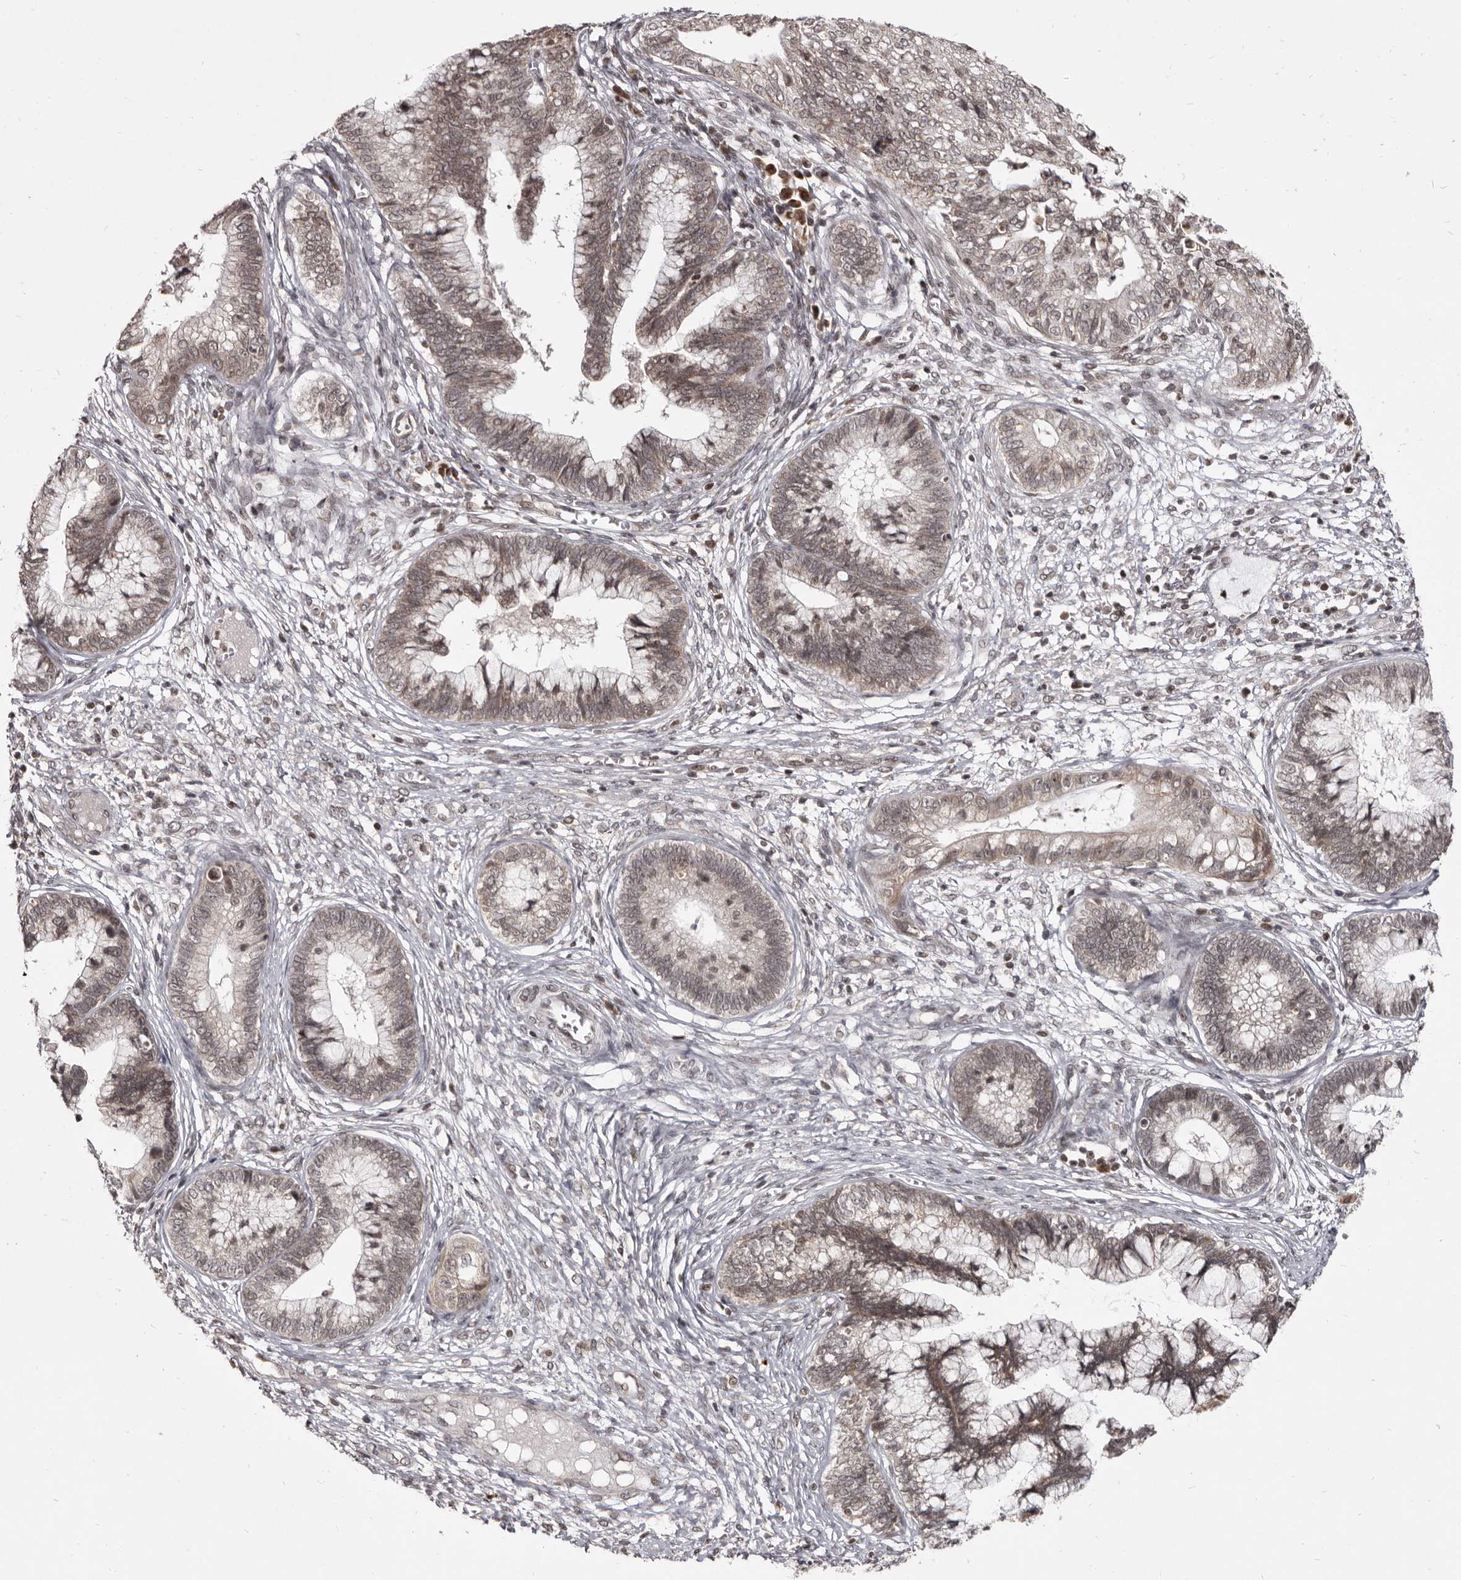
{"staining": {"intensity": "weak", "quantity": ">75%", "location": "cytoplasmic/membranous,nuclear"}, "tissue": "cervical cancer", "cell_type": "Tumor cells", "image_type": "cancer", "snomed": [{"axis": "morphology", "description": "Adenocarcinoma, NOS"}, {"axis": "topography", "description": "Cervix"}], "caption": "The histopathology image demonstrates immunohistochemical staining of cervical cancer (adenocarcinoma). There is weak cytoplasmic/membranous and nuclear positivity is appreciated in approximately >75% of tumor cells.", "gene": "THUMPD1", "patient": {"sex": "female", "age": 44}}